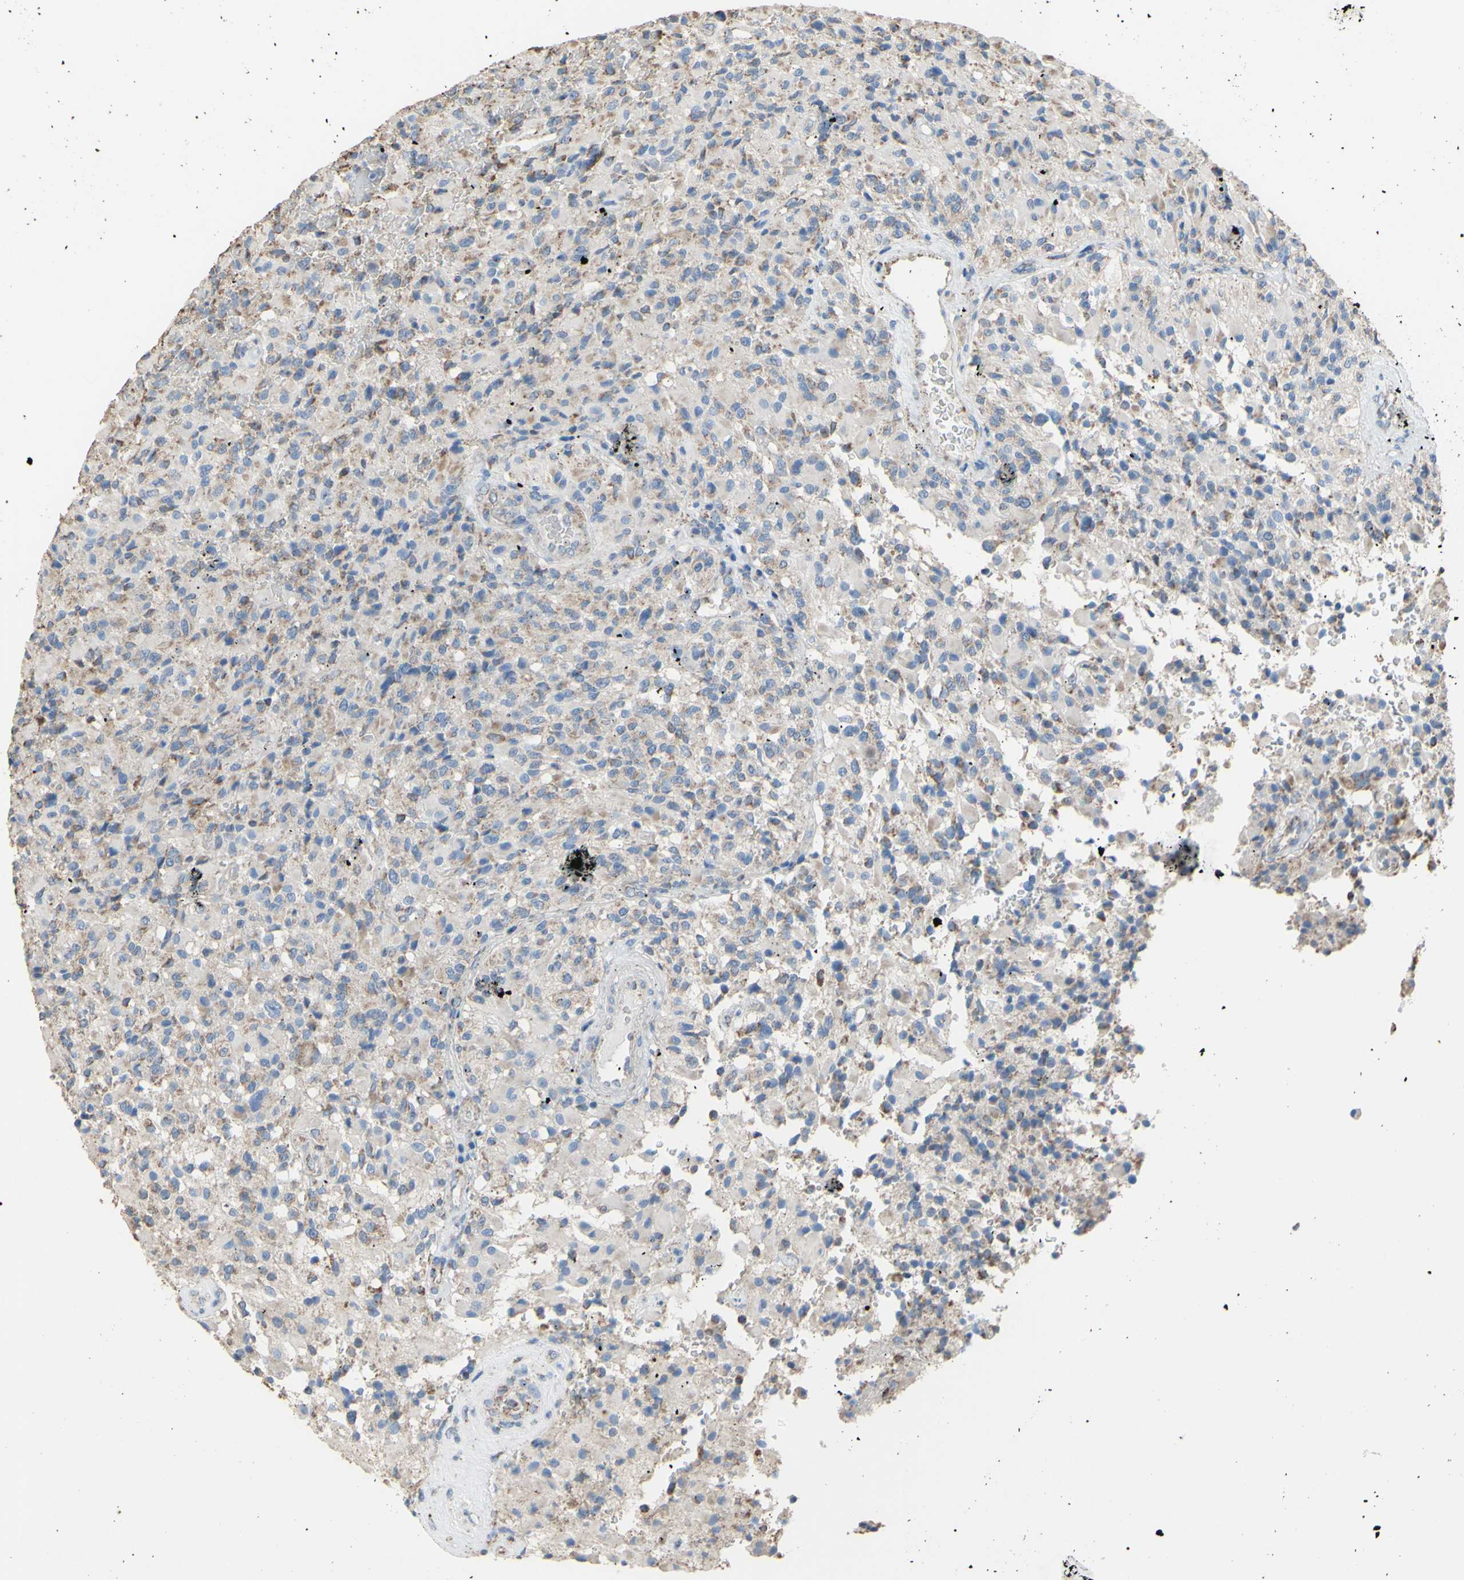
{"staining": {"intensity": "weak", "quantity": "25%-75%", "location": "cytoplasmic/membranous"}, "tissue": "glioma", "cell_type": "Tumor cells", "image_type": "cancer", "snomed": [{"axis": "morphology", "description": "Glioma, malignant, High grade"}, {"axis": "topography", "description": "Brain"}], "caption": "Protein staining of glioma tissue demonstrates weak cytoplasmic/membranous staining in about 25%-75% of tumor cells.", "gene": "CMKLR2", "patient": {"sex": "male", "age": 71}}